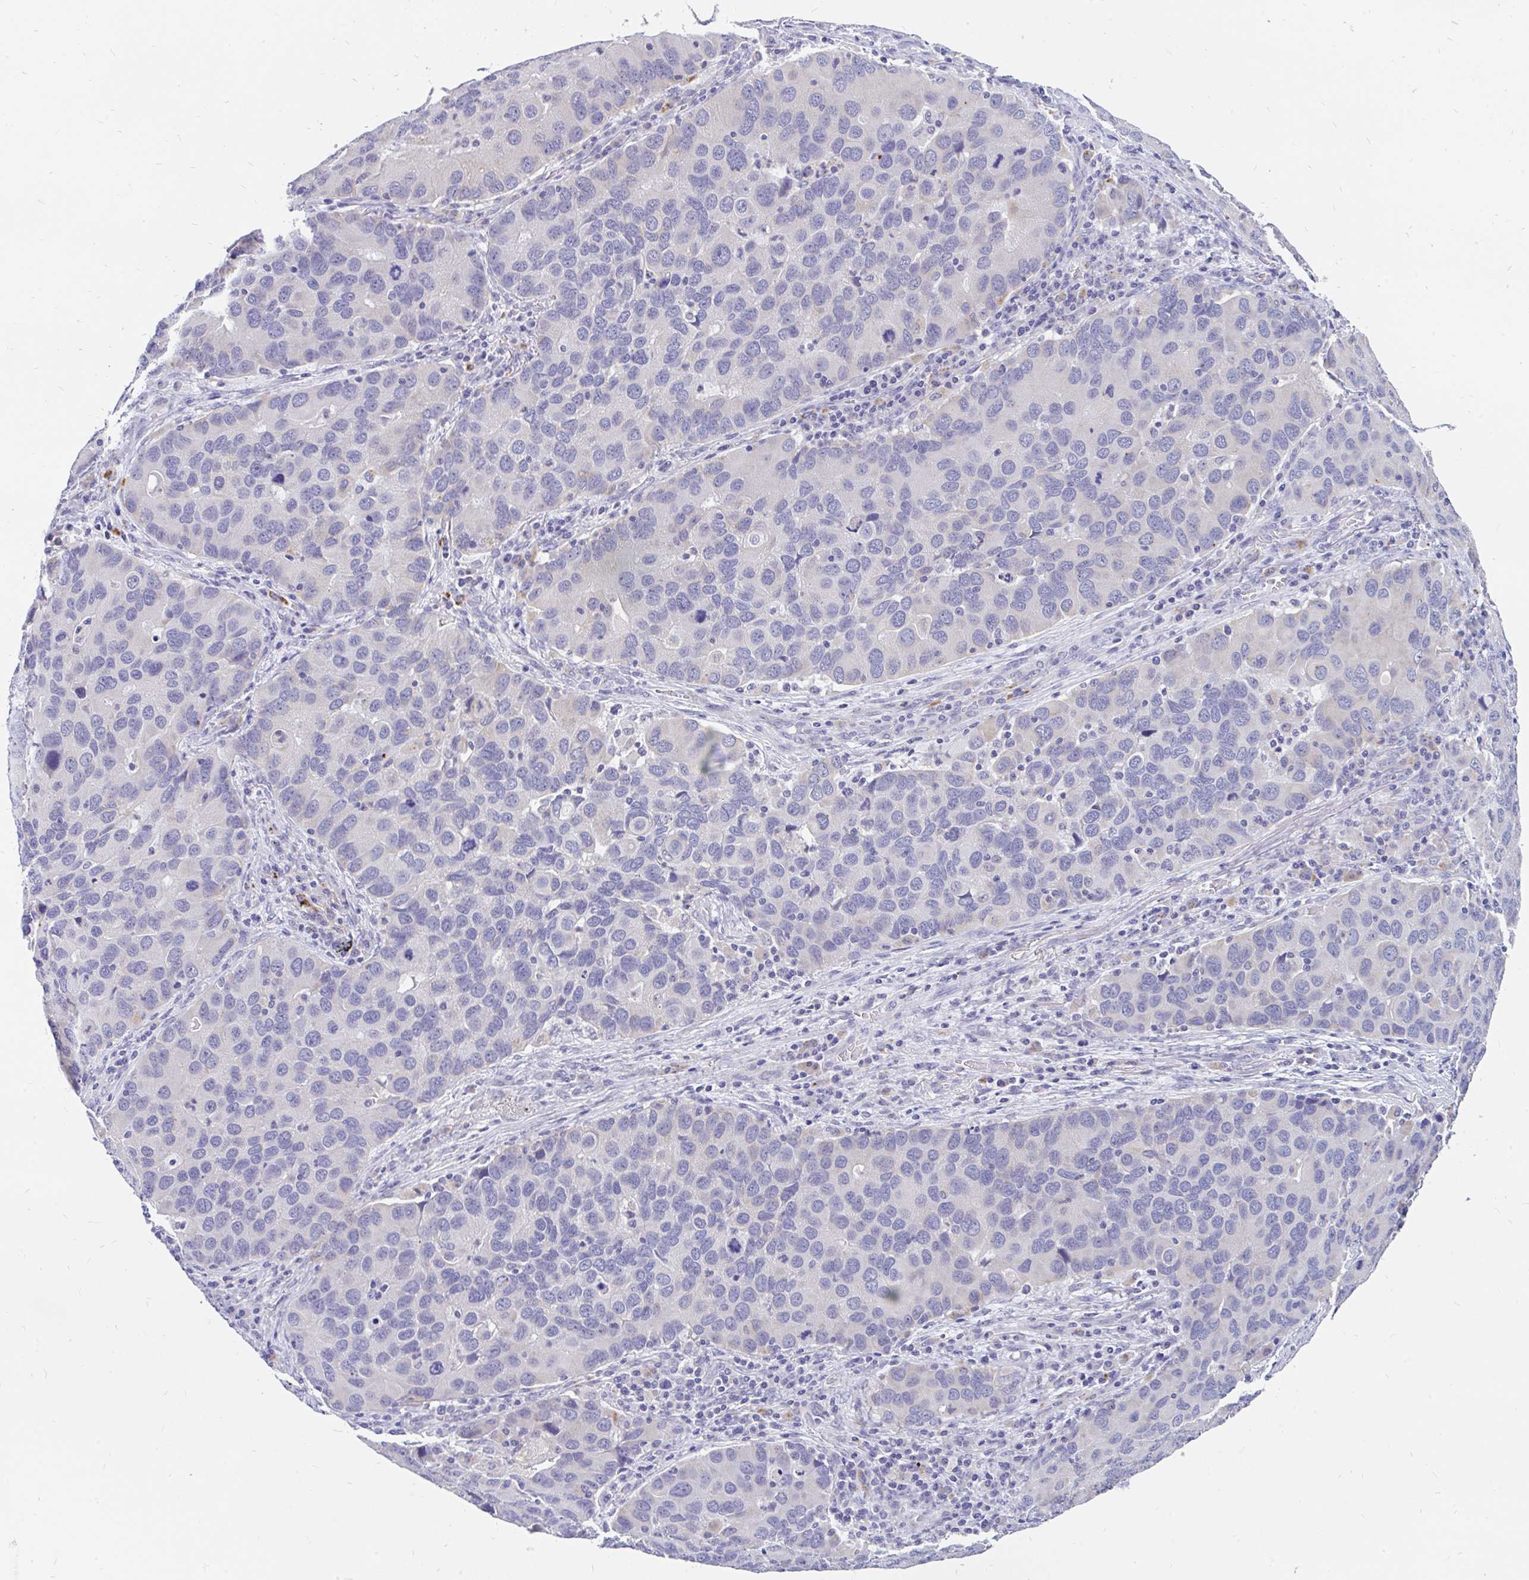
{"staining": {"intensity": "negative", "quantity": "none", "location": "none"}, "tissue": "lung cancer", "cell_type": "Tumor cells", "image_type": "cancer", "snomed": [{"axis": "morphology", "description": "Aneuploidy"}, {"axis": "morphology", "description": "Adenocarcinoma, NOS"}, {"axis": "topography", "description": "Lymph node"}, {"axis": "topography", "description": "Lung"}], "caption": "Immunohistochemistry micrograph of lung cancer stained for a protein (brown), which shows no expression in tumor cells.", "gene": "INTS5", "patient": {"sex": "female", "age": 74}}